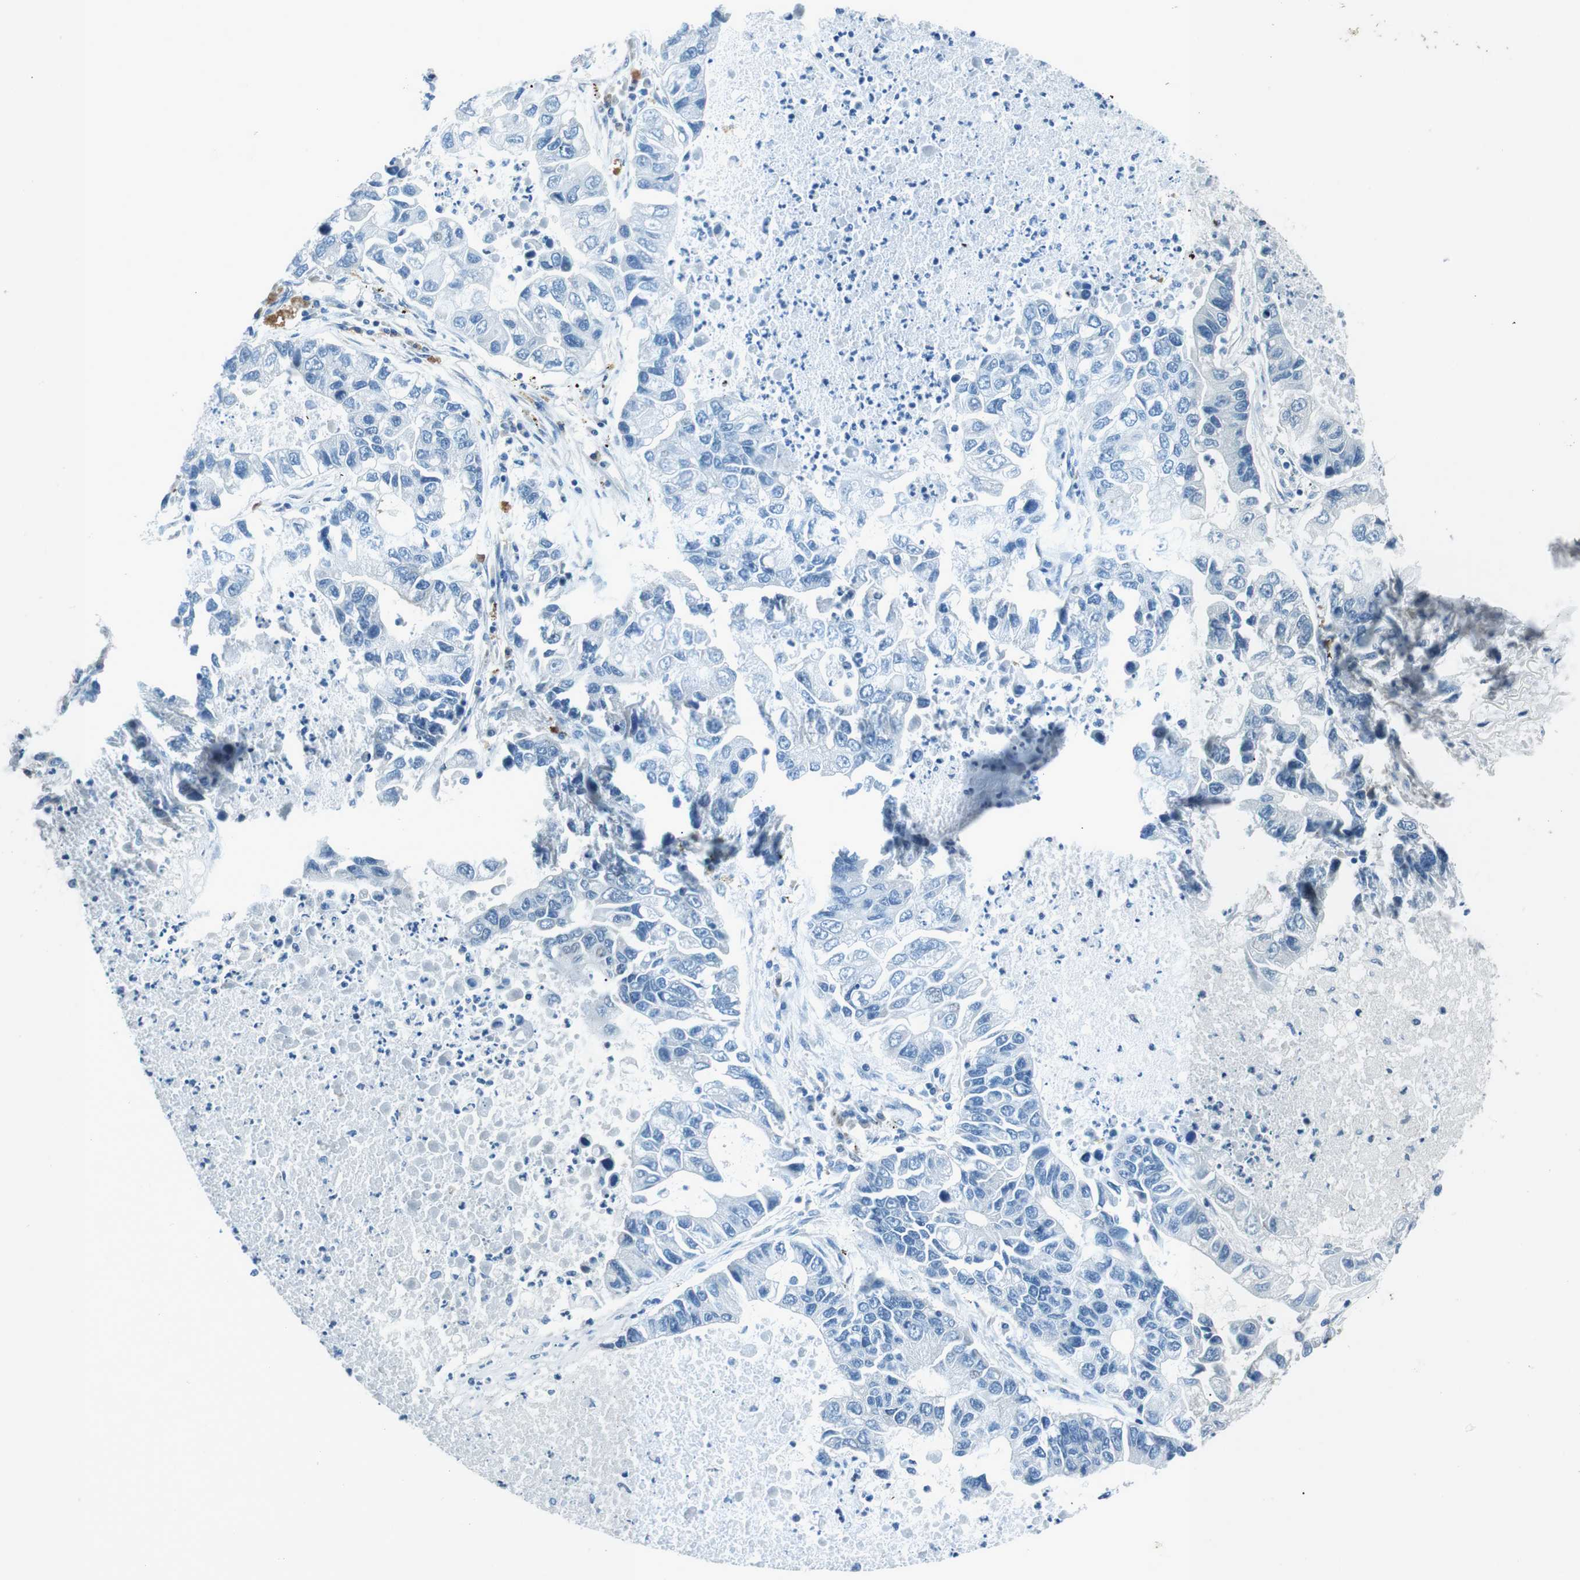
{"staining": {"intensity": "negative", "quantity": "none", "location": "none"}, "tissue": "lung cancer", "cell_type": "Tumor cells", "image_type": "cancer", "snomed": [{"axis": "morphology", "description": "Adenocarcinoma, NOS"}, {"axis": "topography", "description": "Lung"}], "caption": "An image of human lung cancer (adenocarcinoma) is negative for staining in tumor cells.", "gene": "ST6GAL1", "patient": {"sex": "female", "age": 51}}